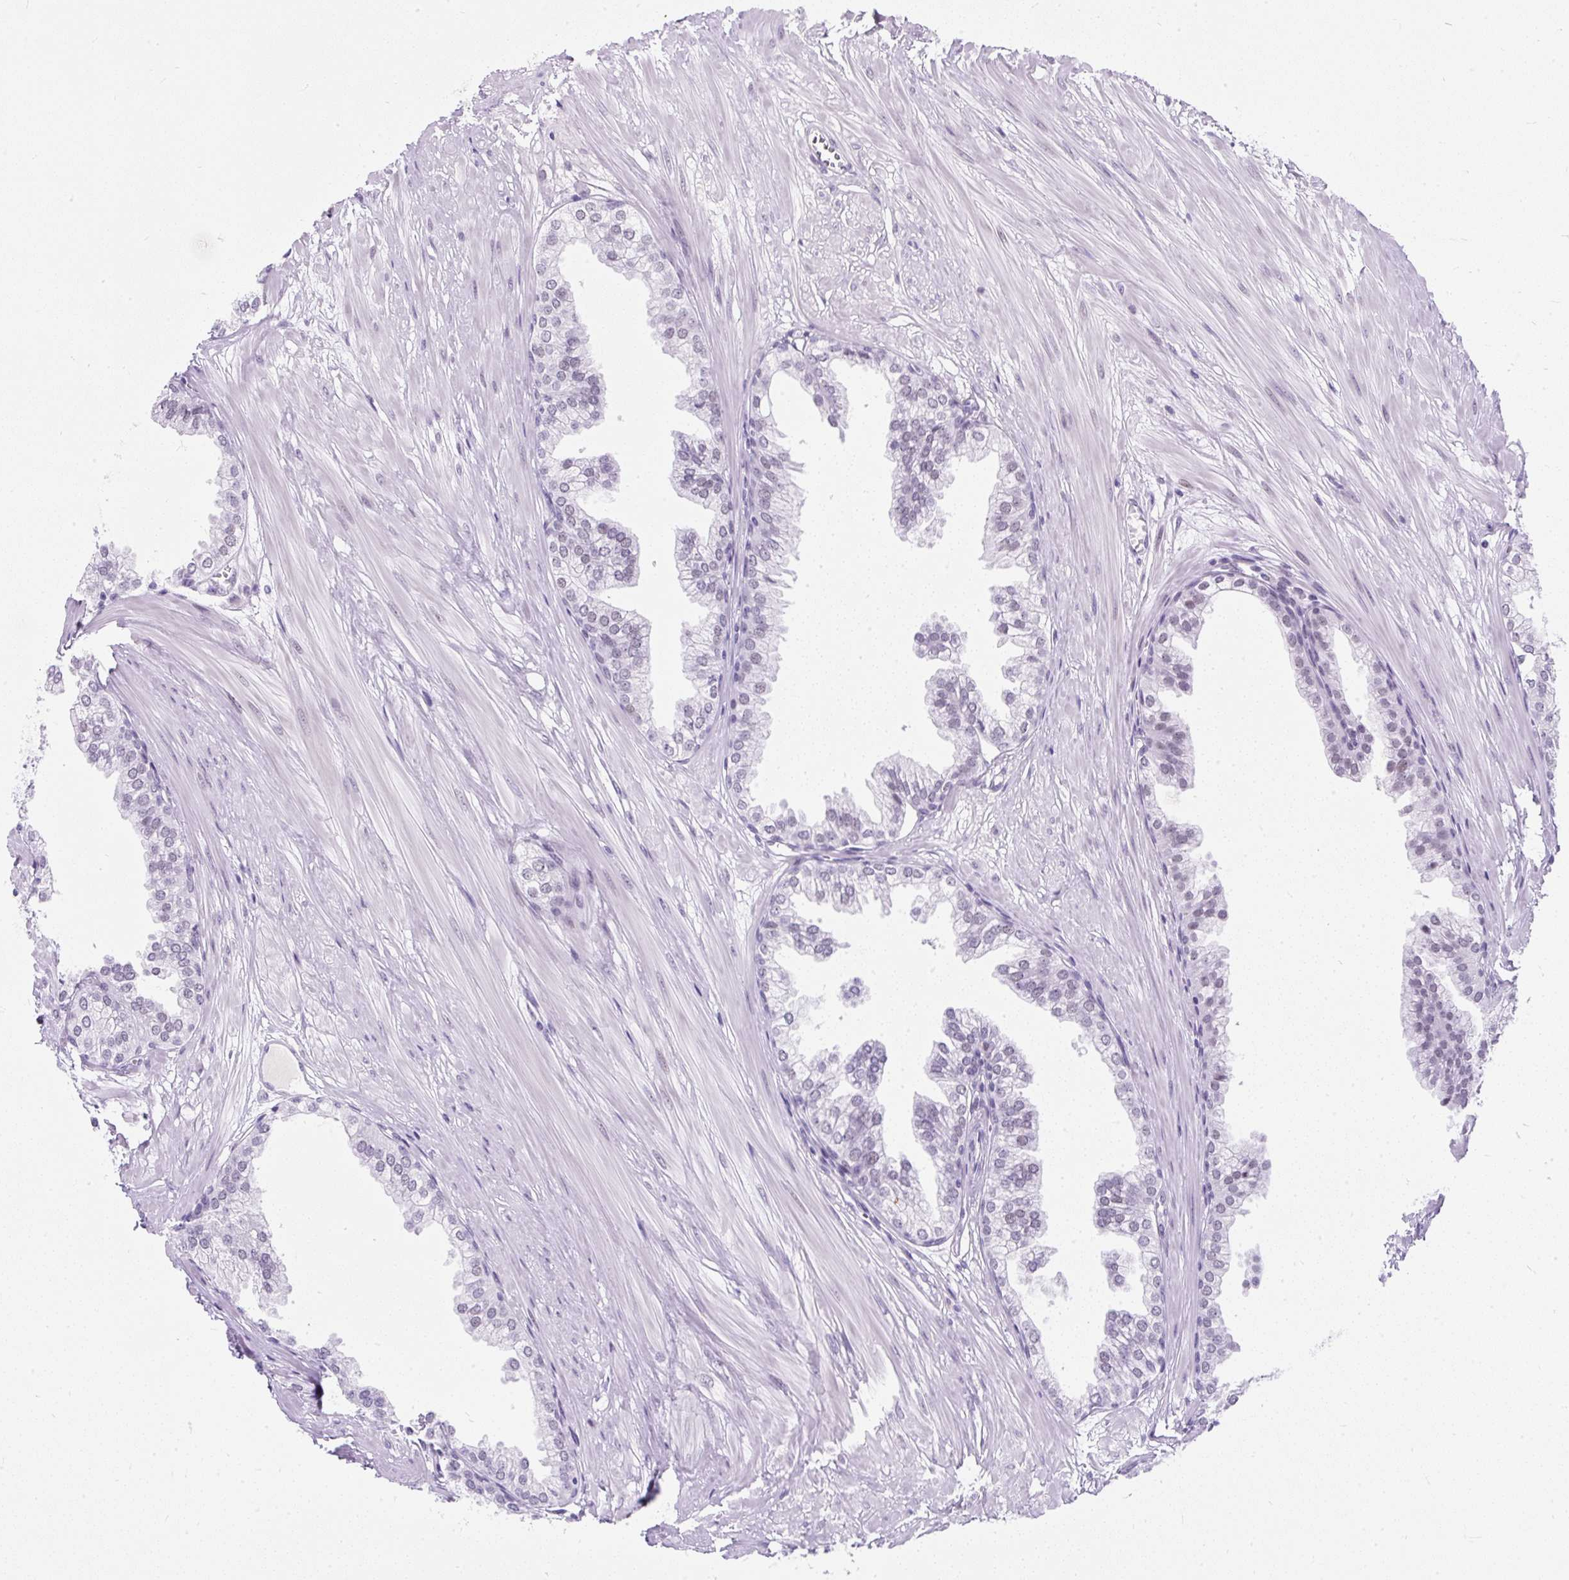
{"staining": {"intensity": "weak", "quantity": "25%-75%", "location": "nuclear"}, "tissue": "prostate", "cell_type": "Glandular cells", "image_type": "normal", "snomed": [{"axis": "morphology", "description": "Normal tissue, NOS"}, {"axis": "topography", "description": "Prostate"}, {"axis": "topography", "description": "Peripheral nerve tissue"}], "caption": "DAB (3,3'-diaminobenzidine) immunohistochemical staining of unremarkable human prostate shows weak nuclear protein staining in about 25%-75% of glandular cells. (Stains: DAB in brown, nuclei in blue, Microscopy: brightfield microscopy at high magnification).", "gene": "PLCXD2", "patient": {"sex": "male", "age": 55}}